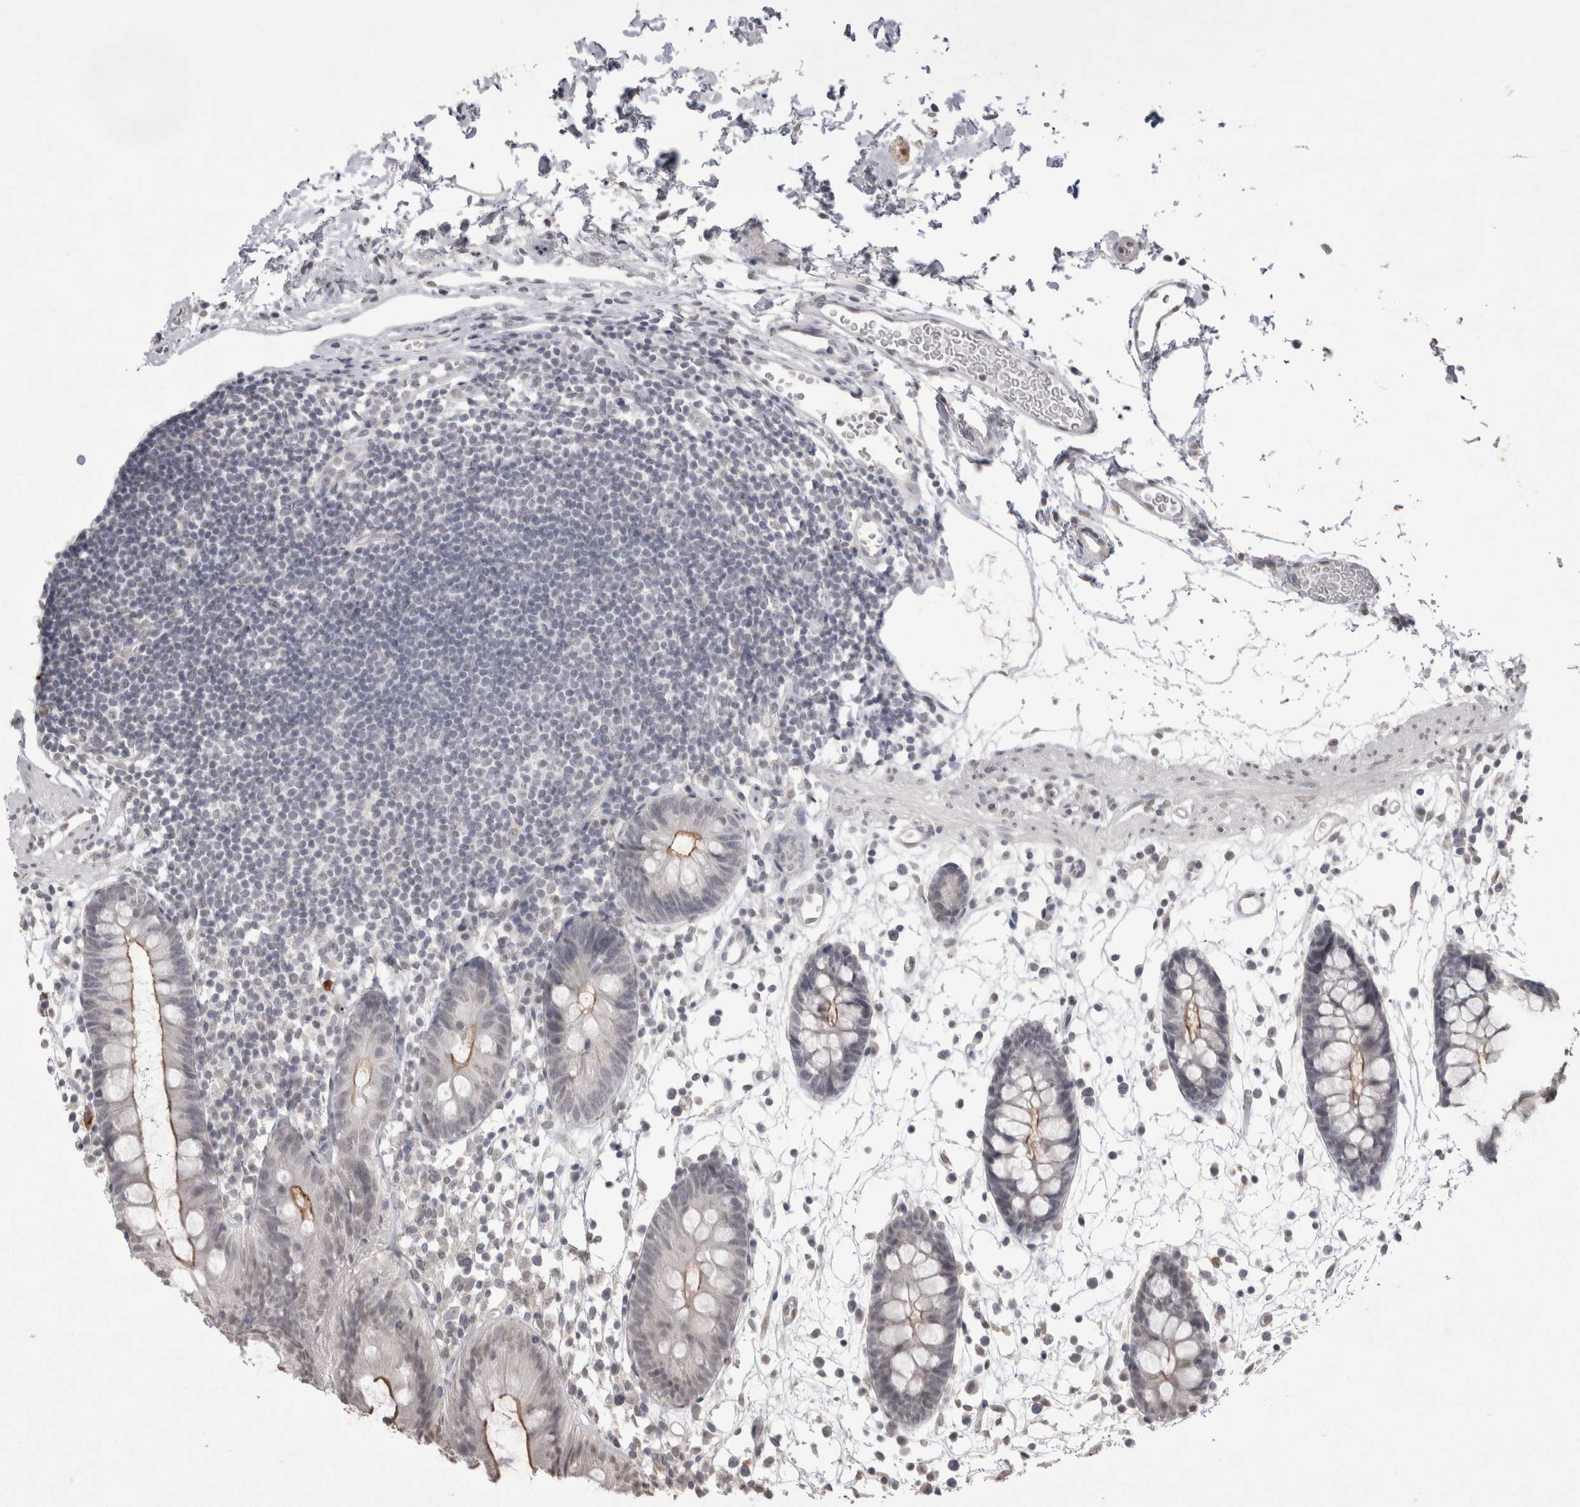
{"staining": {"intensity": "negative", "quantity": "none", "location": "none"}, "tissue": "colon", "cell_type": "Endothelial cells", "image_type": "normal", "snomed": [{"axis": "morphology", "description": "Normal tissue, NOS"}, {"axis": "topography", "description": "Colon"}], "caption": "Image shows no protein positivity in endothelial cells of benign colon.", "gene": "DDX4", "patient": {"sex": "male", "age": 56}}